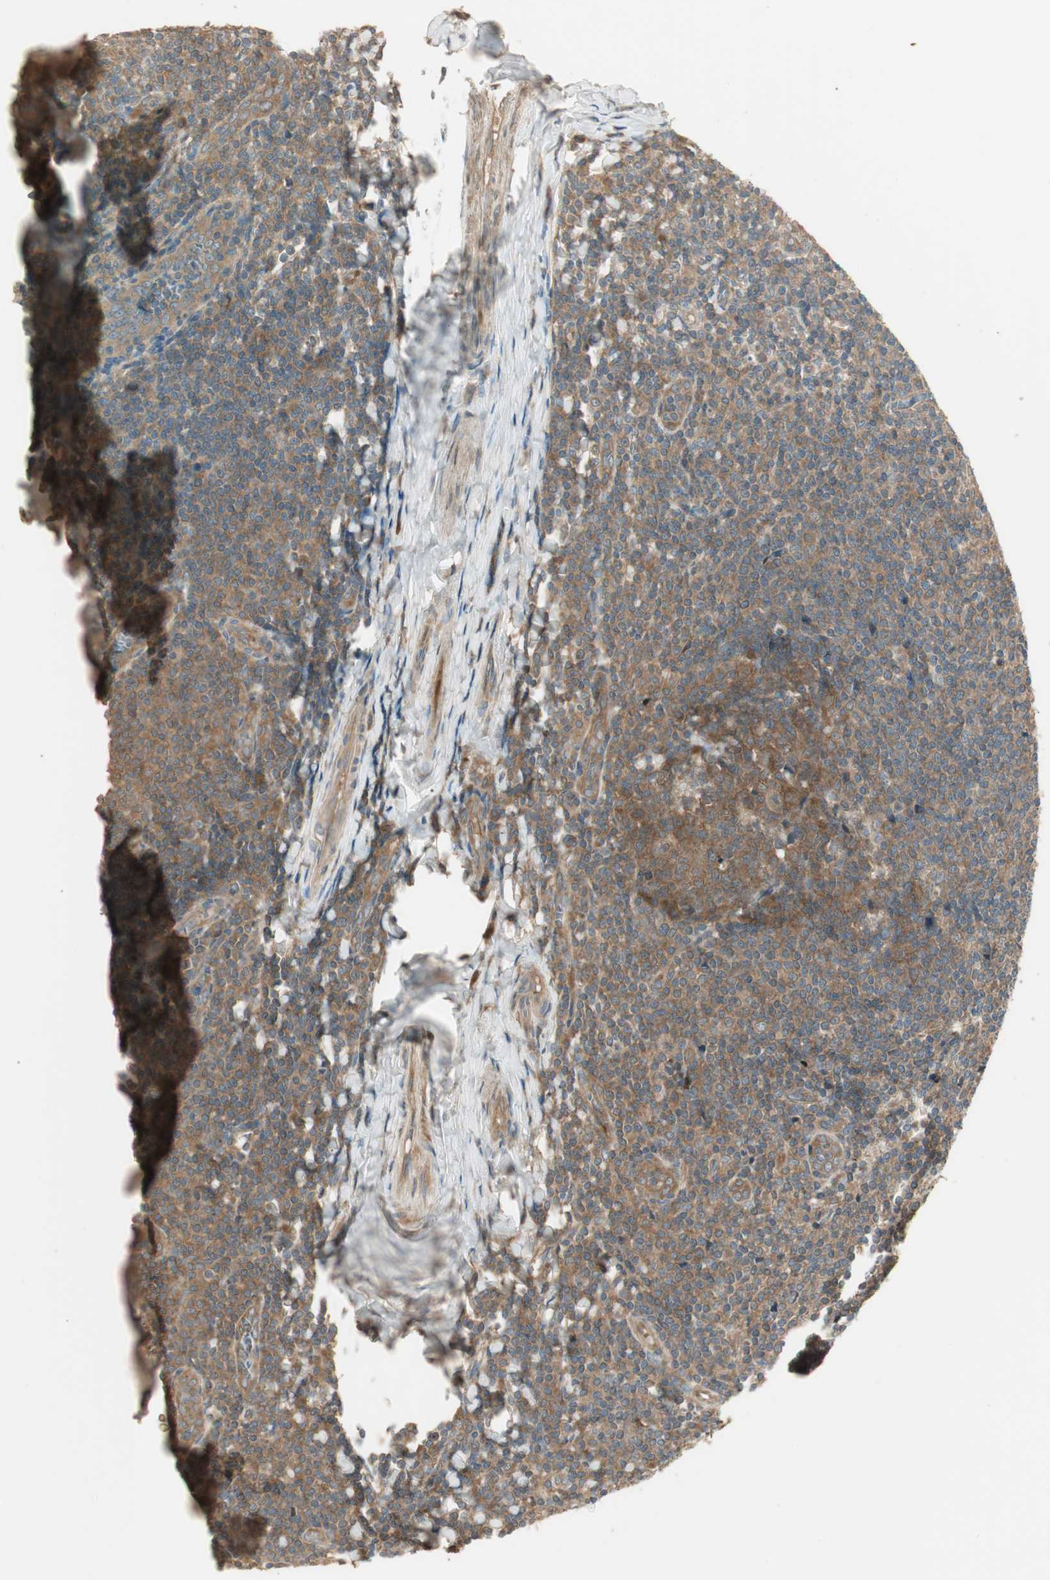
{"staining": {"intensity": "moderate", "quantity": ">75%", "location": "cytoplasmic/membranous"}, "tissue": "tonsil", "cell_type": "Germinal center cells", "image_type": "normal", "snomed": [{"axis": "morphology", "description": "Normal tissue, NOS"}, {"axis": "topography", "description": "Tonsil"}], "caption": "Moderate cytoplasmic/membranous protein expression is present in approximately >75% of germinal center cells in tonsil. Using DAB (brown) and hematoxylin (blue) stains, captured at high magnification using brightfield microscopy.", "gene": "PFDN5", "patient": {"sex": "male", "age": 31}}